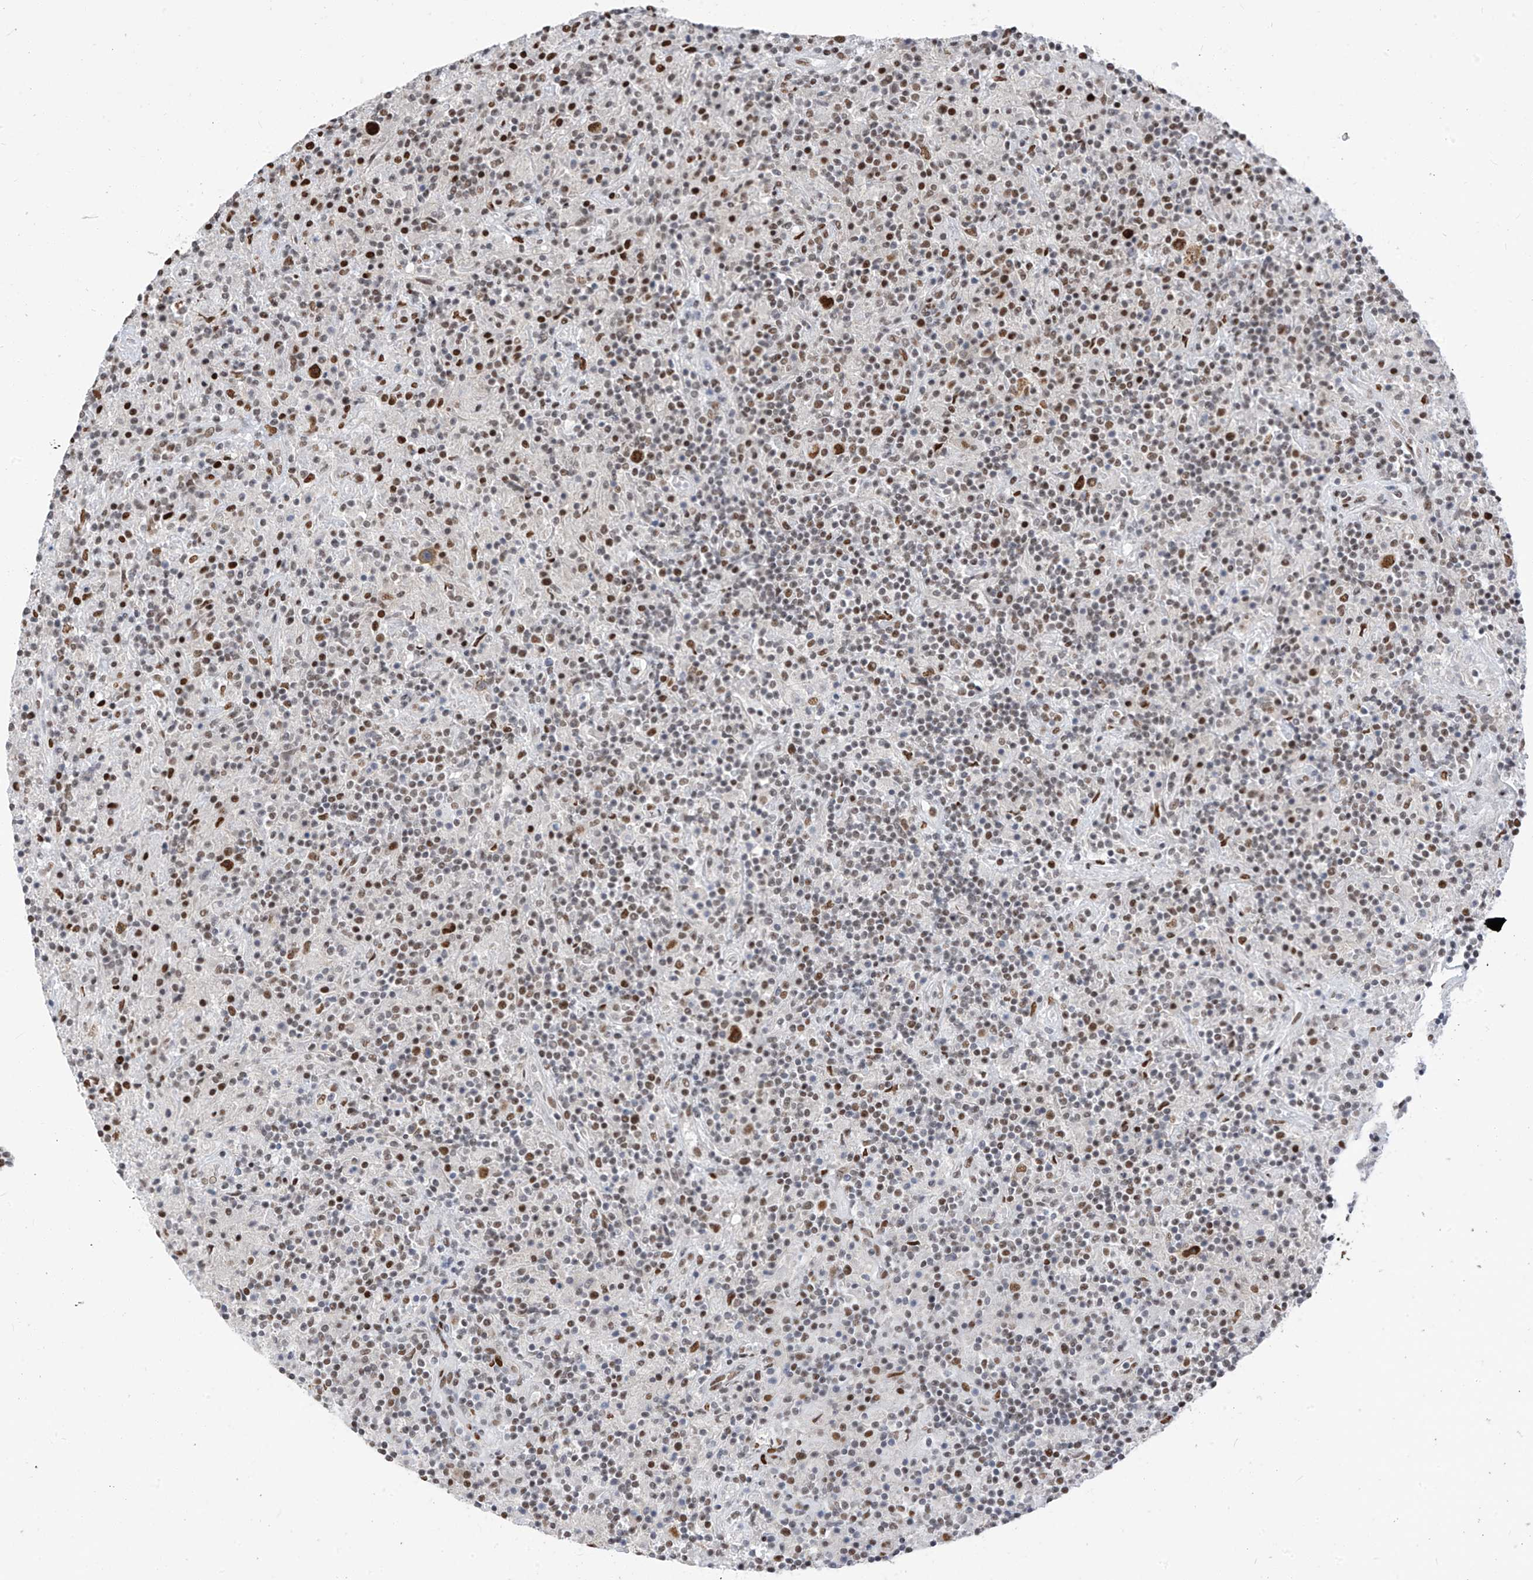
{"staining": {"intensity": "strong", "quantity": ">75%", "location": "nuclear"}, "tissue": "lymphoma", "cell_type": "Tumor cells", "image_type": "cancer", "snomed": [{"axis": "morphology", "description": "Hodgkin's disease, NOS"}, {"axis": "topography", "description": "Lymph node"}], "caption": "This histopathology image exhibits IHC staining of human lymphoma, with high strong nuclear expression in approximately >75% of tumor cells.", "gene": "KHSRP", "patient": {"sex": "male", "age": 70}}